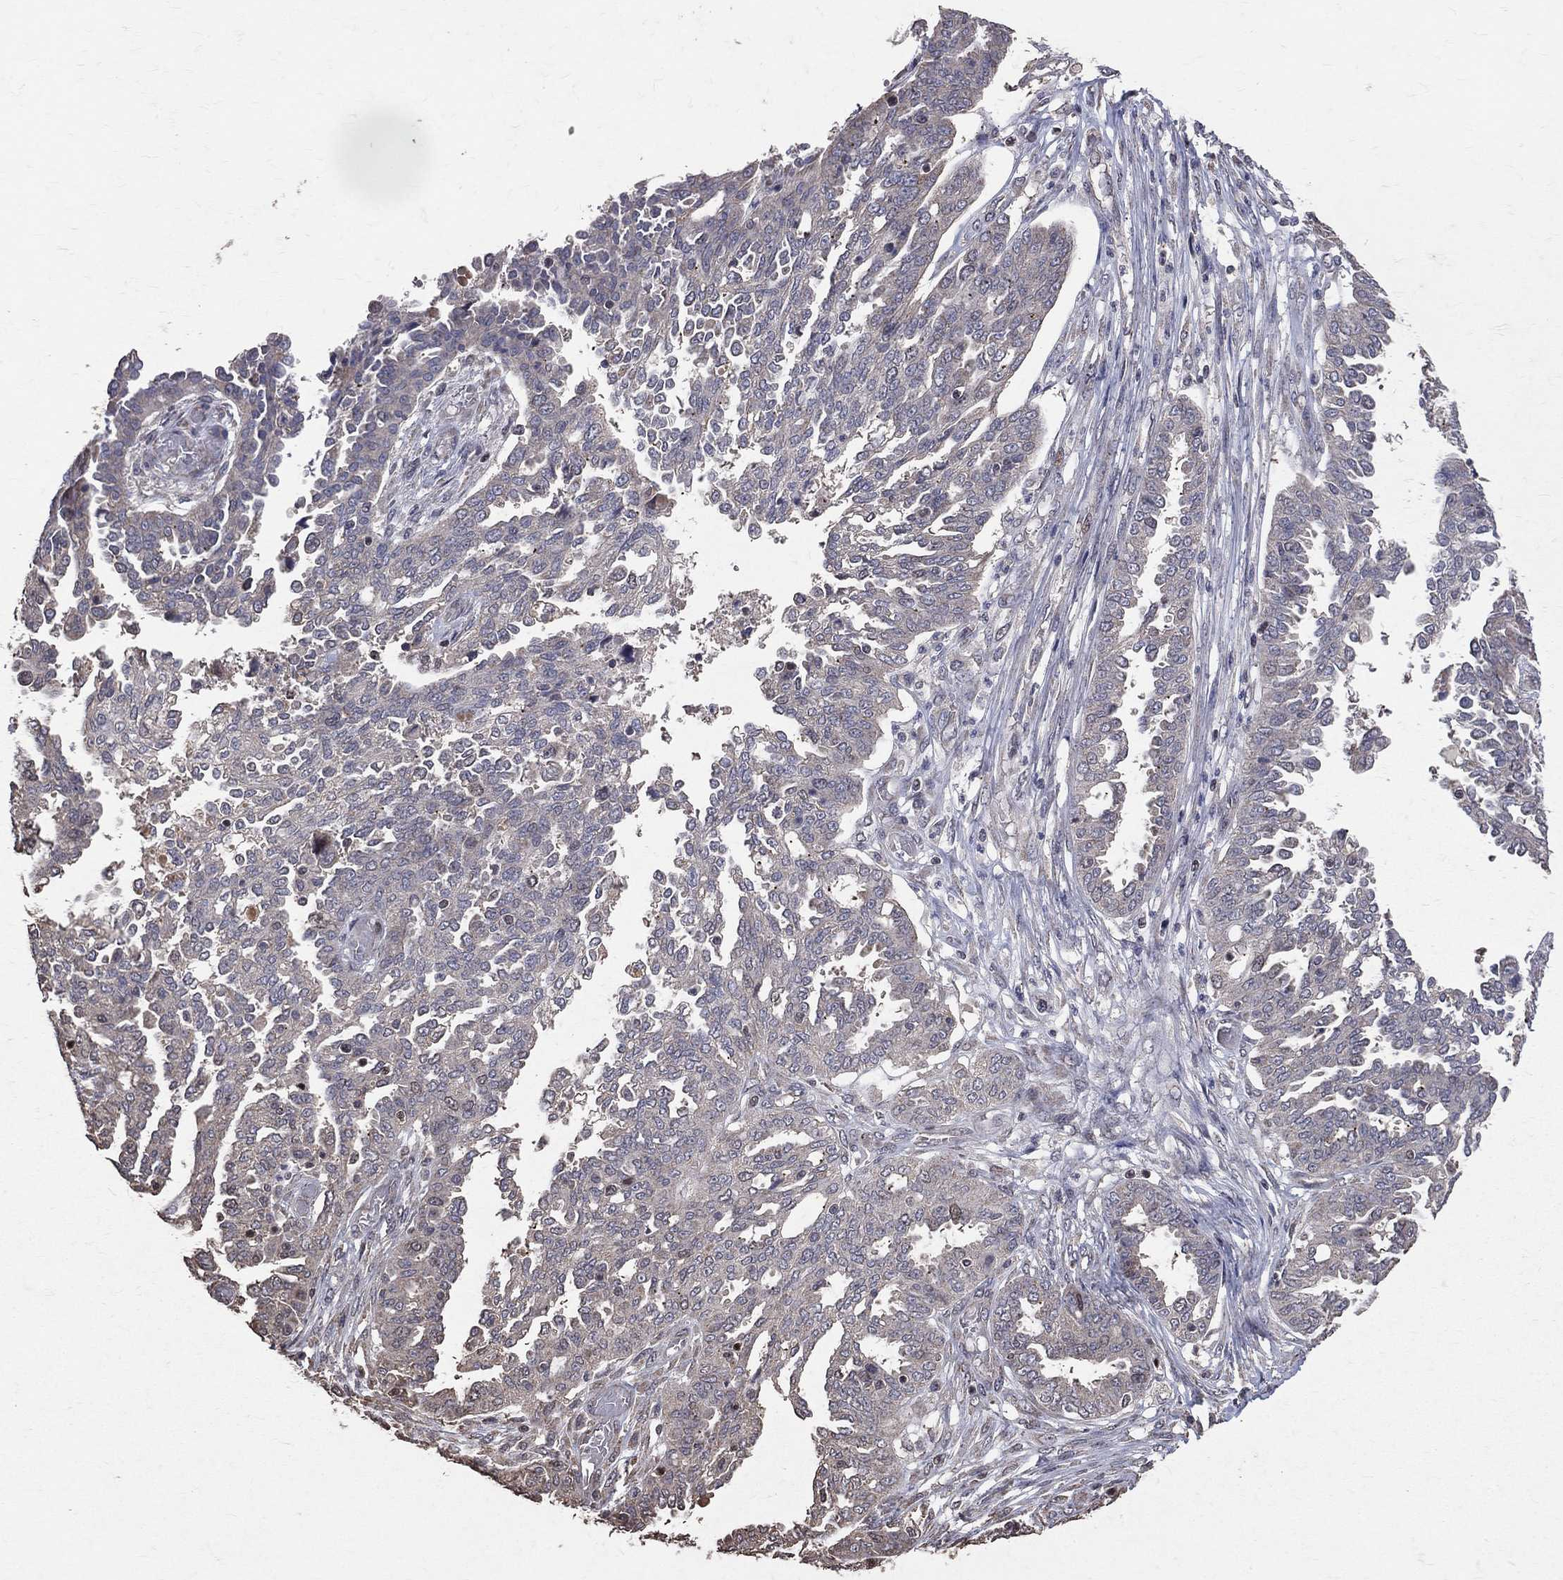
{"staining": {"intensity": "negative", "quantity": "none", "location": "none"}, "tissue": "ovarian cancer", "cell_type": "Tumor cells", "image_type": "cancer", "snomed": [{"axis": "morphology", "description": "Cystadenocarcinoma, serous, NOS"}, {"axis": "topography", "description": "Ovary"}], "caption": "This is a image of immunohistochemistry staining of ovarian serous cystadenocarcinoma, which shows no staining in tumor cells.", "gene": "LY6K", "patient": {"sex": "female", "age": 67}}